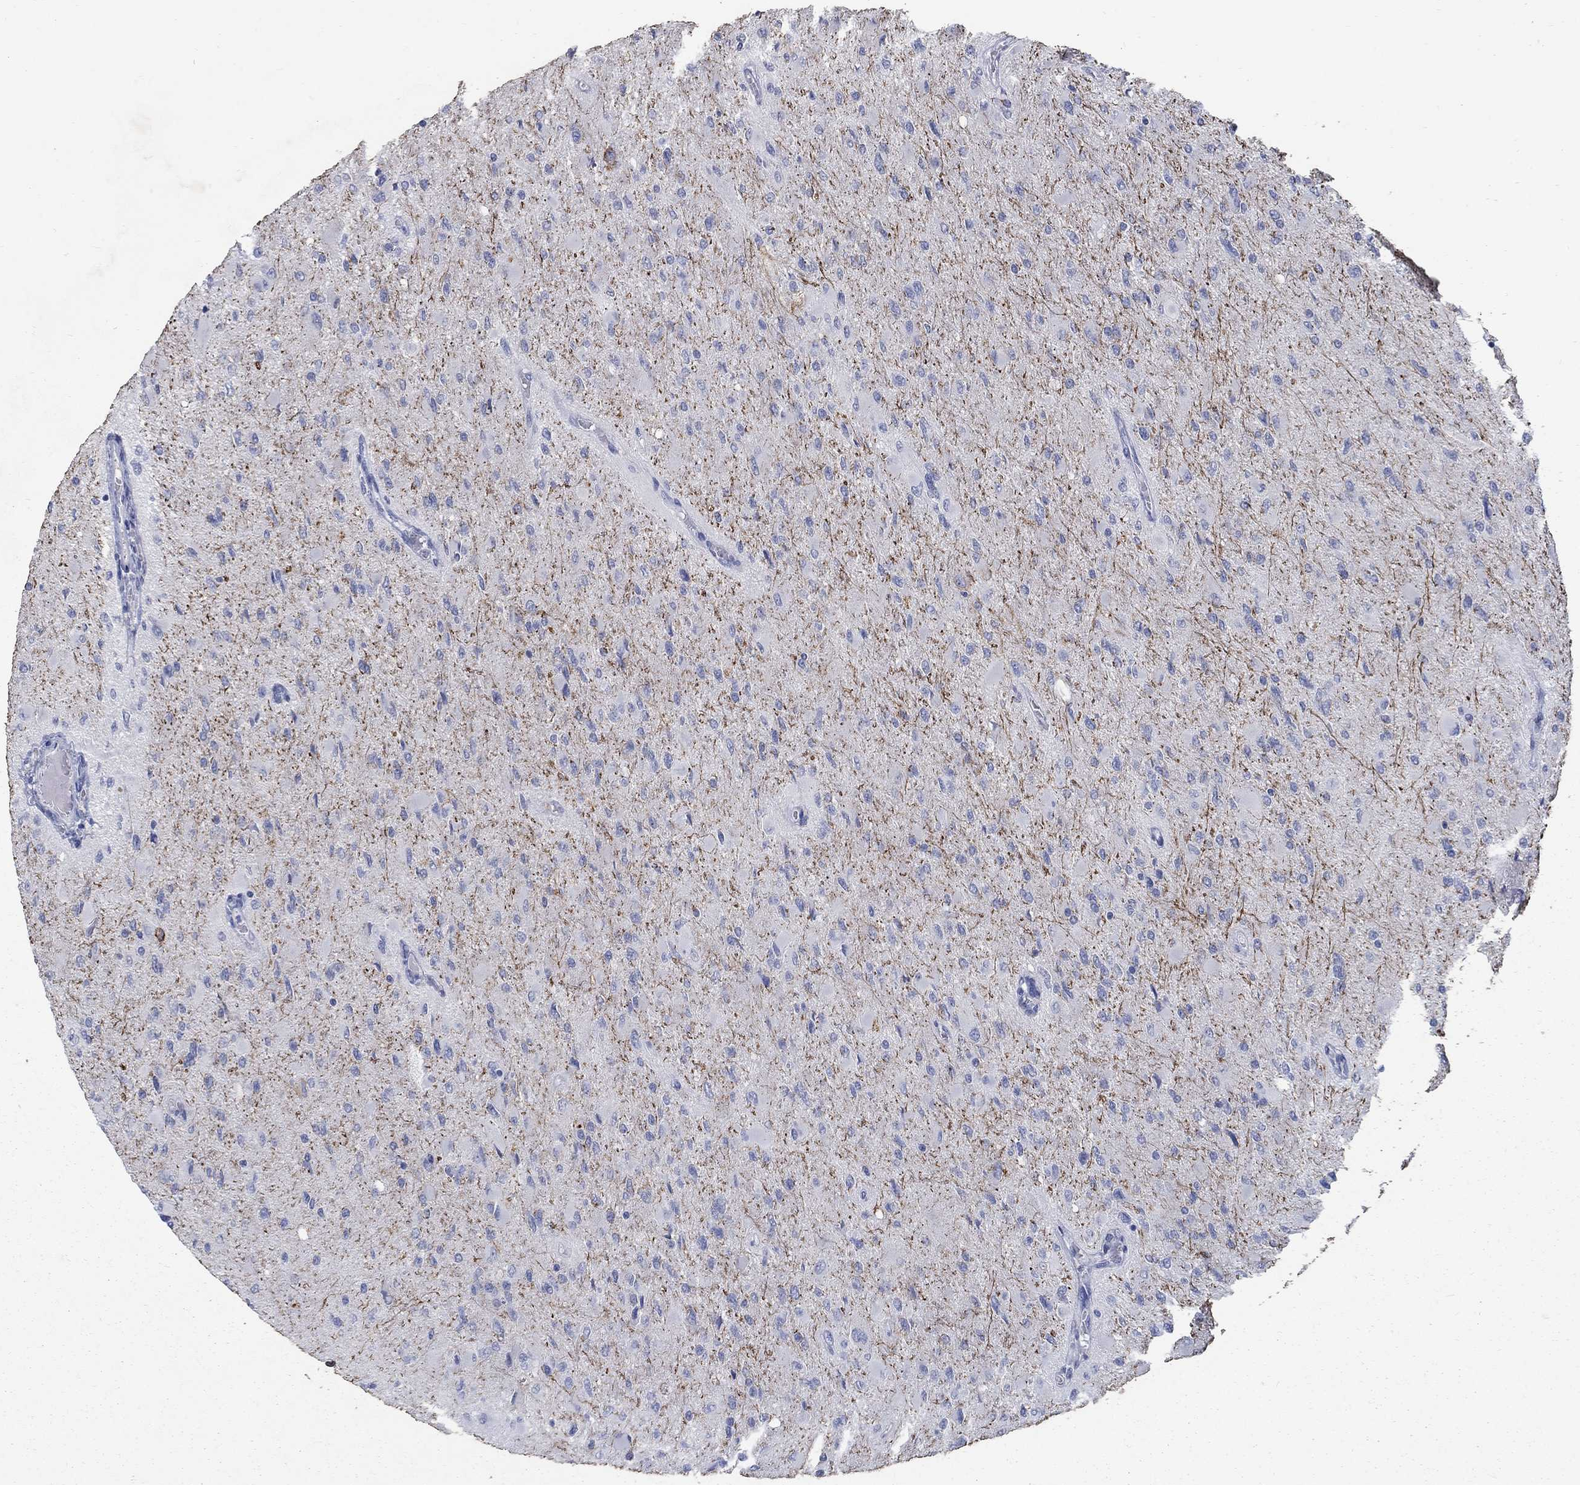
{"staining": {"intensity": "negative", "quantity": "none", "location": "none"}, "tissue": "glioma", "cell_type": "Tumor cells", "image_type": "cancer", "snomed": [{"axis": "morphology", "description": "Glioma, malignant, High grade"}, {"axis": "topography", "description": "Cerebral cortex"}], "caption": "Tumor cells are negative for brown protein staining in malignant glioma (high-grade). The staining is performed using DAB brown chromogen with nuclei counter-stained in using hematoxylin.", "gene": "RFTN2", "patient": {"sex": "female", "age": 36}}